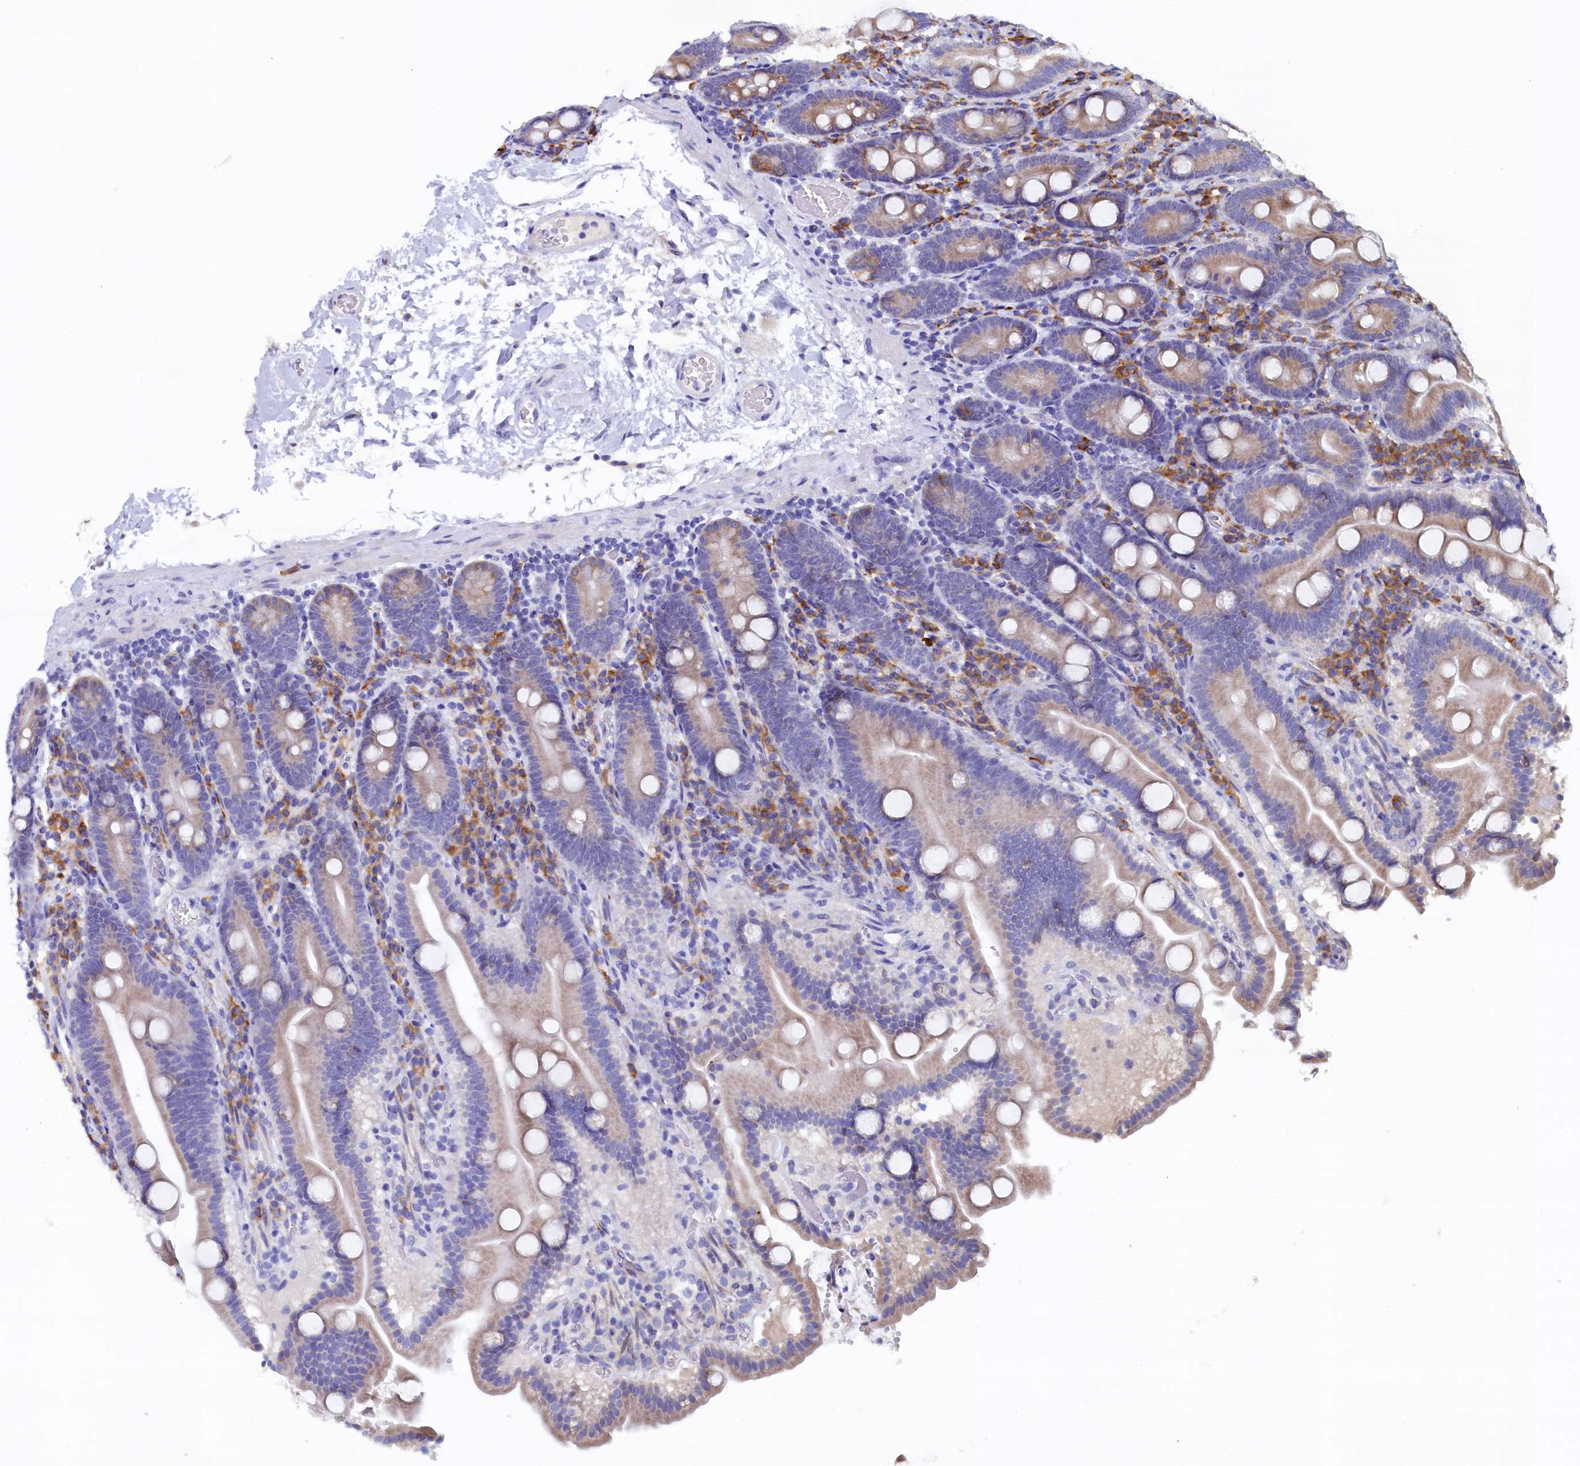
{"staining": {"intensity": "weak", "quantity": "25%-75%", "location": "cytoplasmic/membranous"}, "tissue": "duodenum", "cell_type": "Glandular cells", "image_type": "normal", "snomed": [{"axis": "morphology", "description": "Normal tissue, NOS"}, {"axis": "topography", "description": "Duodenum"}], "caption": "Immunohistochemical staining of benign human duodenum shows weak cytoplasmic/membranous protein positivity in approximately 25%-75% of glandular cells. The staining was performed using DAB to visualize the protein expression in brown, while the nuclei were stained in blue with hematoxylin (Magnification: 20x).", "gene": "CBLIF", "patient": {"sex": "male", "age": 55}}